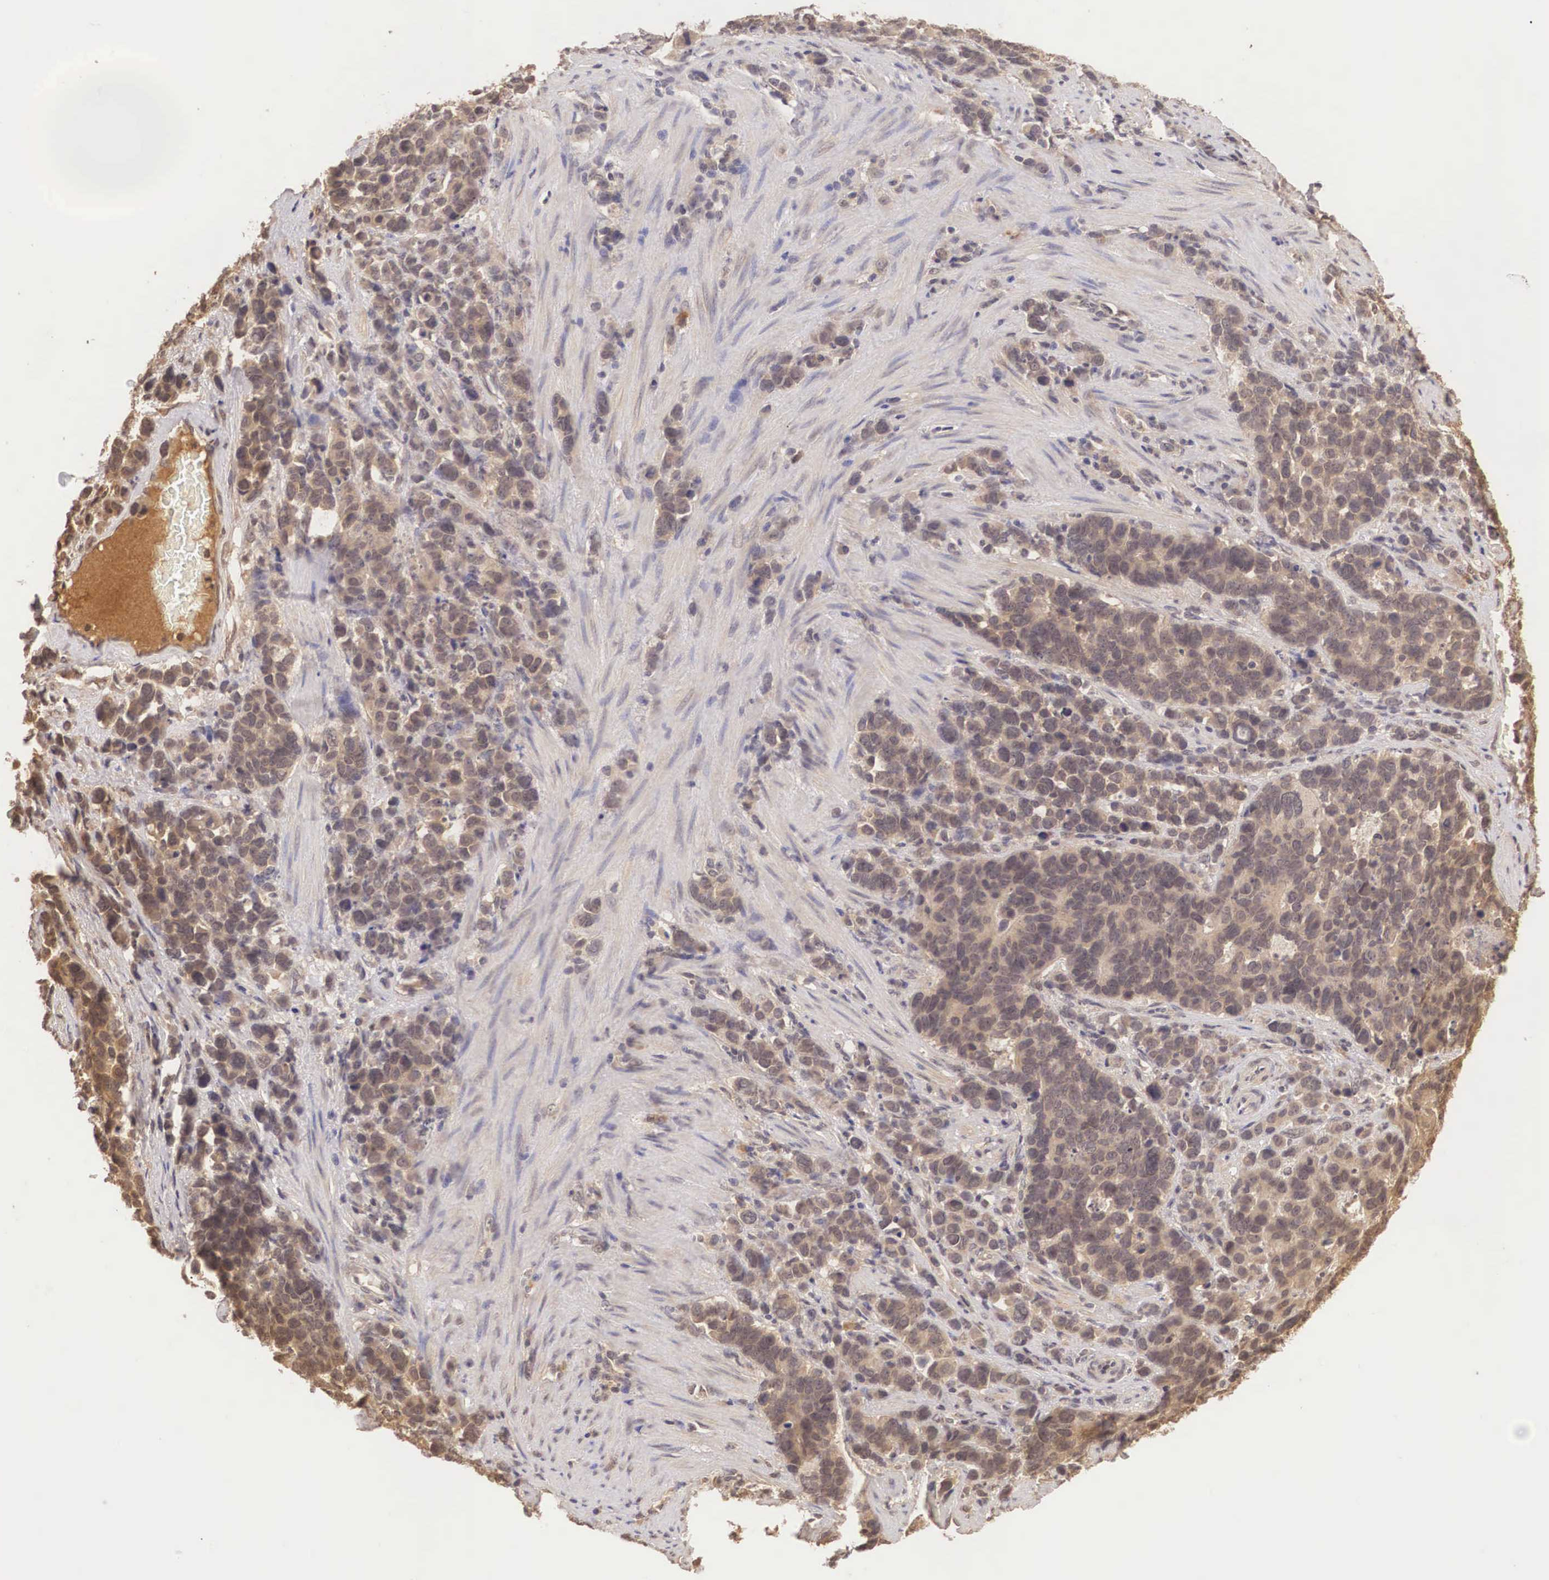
{"staining": {"intensity": "weak", "quantity": ">75%", "location": "cytoplasmic/membranous"}, "tissue": "stomach cancer", "cell_type": "Tumor cells", "image_type": "cancer", "snomed": [{"axis": "morphology", "description": "Adenocarcinoma, NOS"}, {"axis": "topography", "description": "Stomach, upper"}], "caption": "A histopathology image of stomach cancer (adenocarcinoma) stained for a protein demonstrates weak cytoplasmic/membranous brown staining in tumor cells.", "gene": "BCL6", "patient": {"sex": "male", "age": 71}}